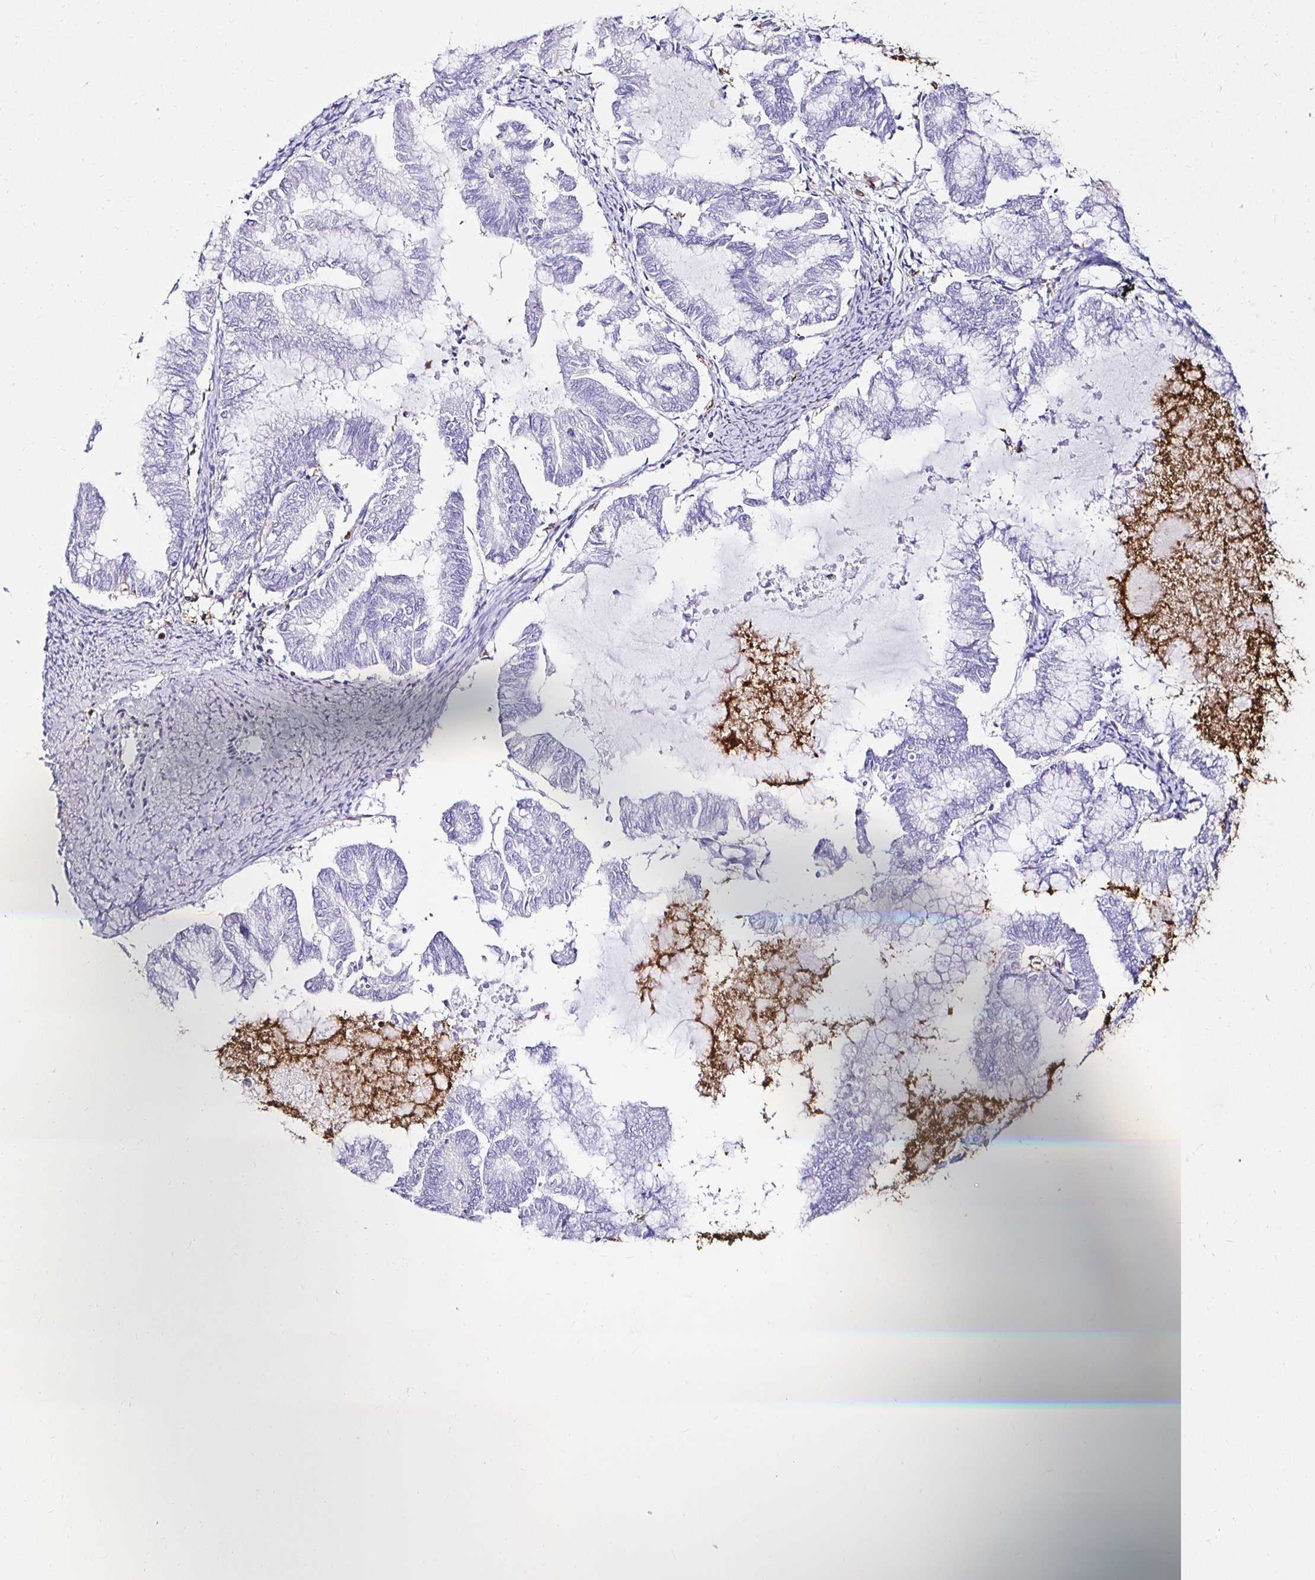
{"staining": {"intensity": "negative", "quantity": "none", "location": "none"}, "tissue": "endometrial cancer", "cell_type": "Tumor cells", "image_type": "cancer", "snomed": [{"axis": "morphology", "description": "Adenocarcinoma, NOS"}, {"axis": "topography", "description": "Endometrium"}], "caption": "Endometrial cancer (adenocarcinoma) was stained to show a protein in brown. There is no significant expression in tumor cells.", "gene": "CYBB", "patient": {"sex": "female", "age": 79}}